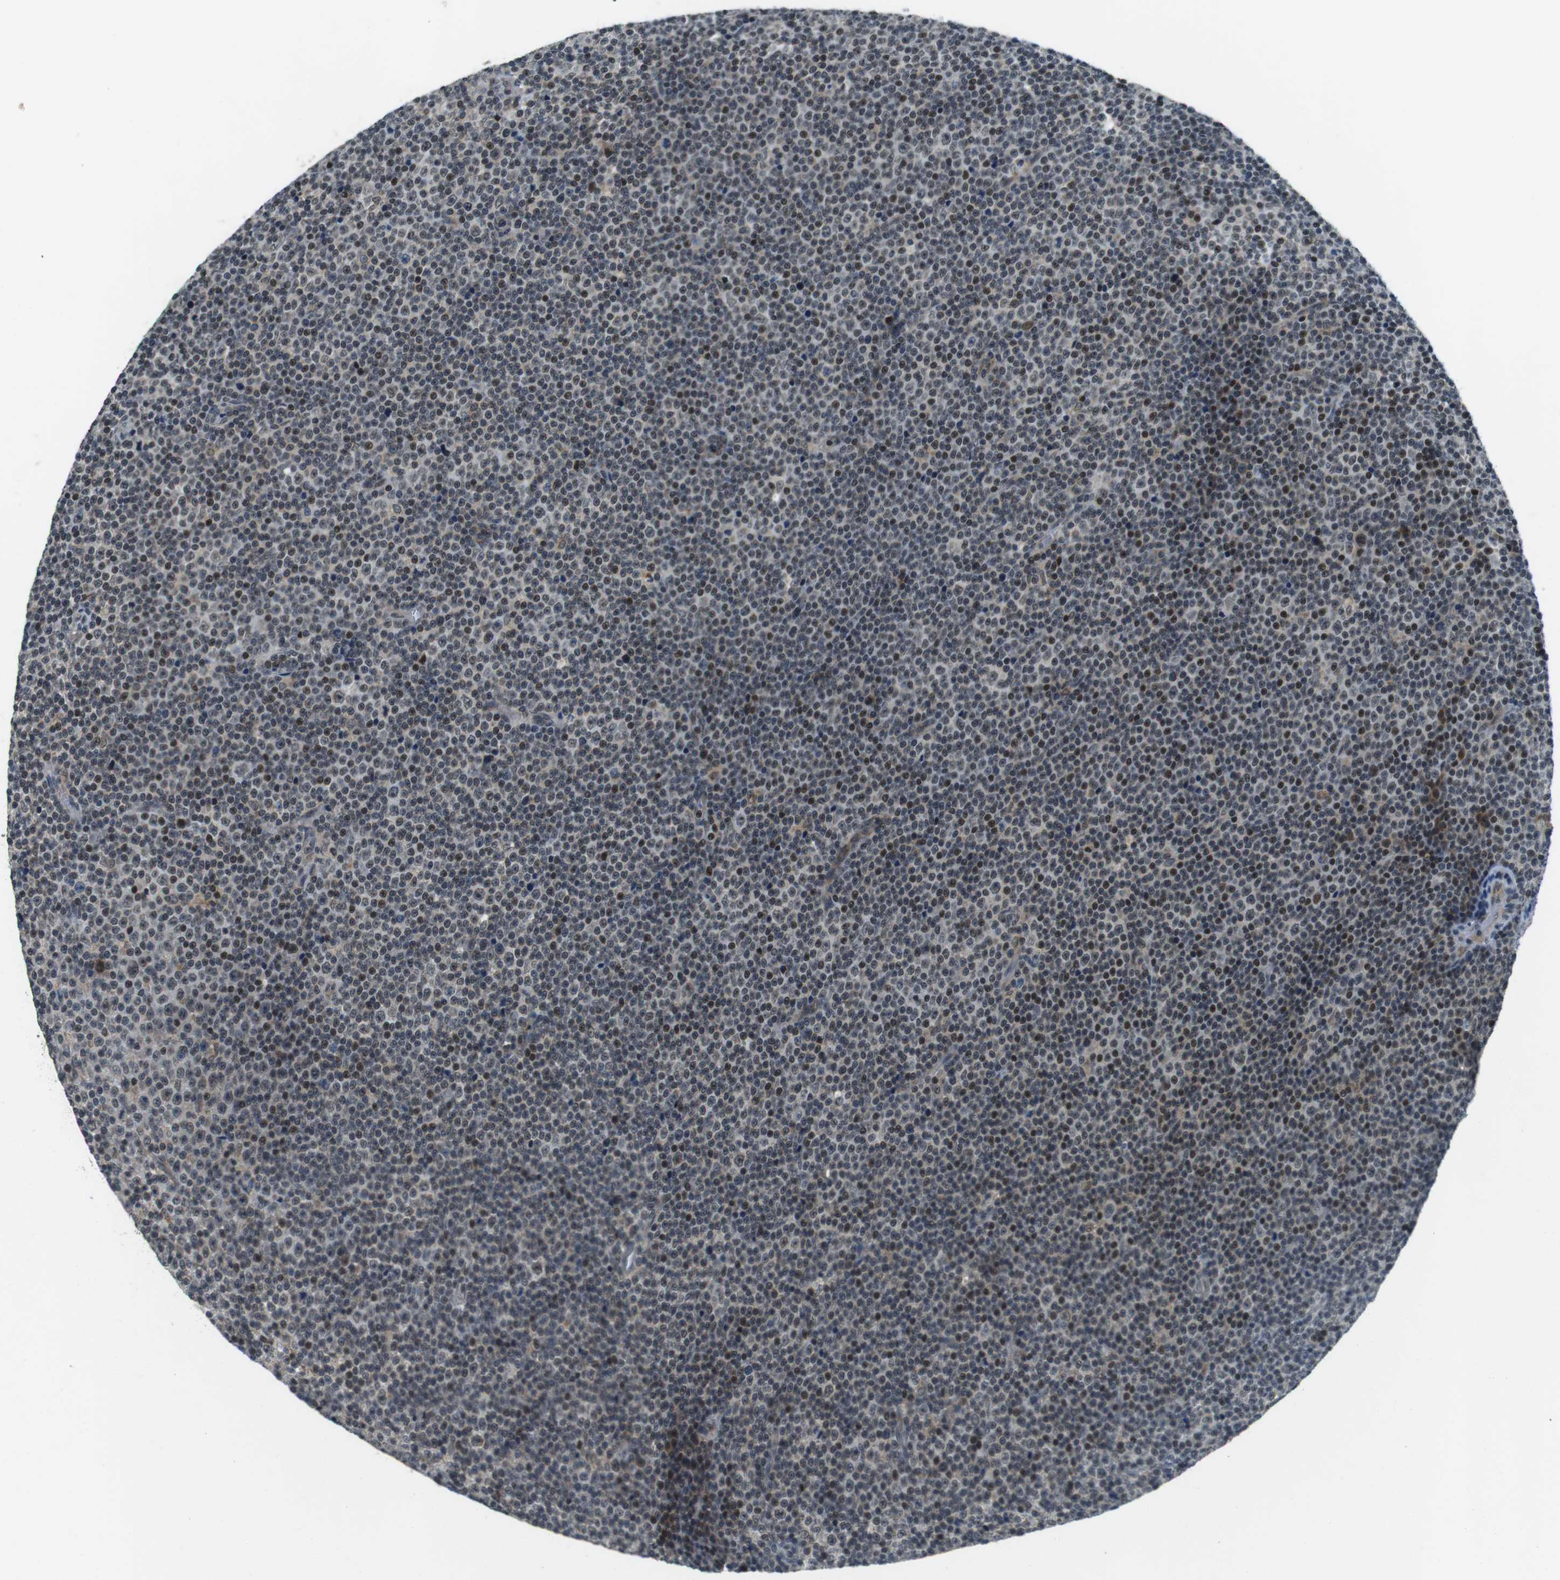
{"staining": {"intensity": "moderate", "quantity": "25%-75%", "location": "nuclear"}, "tissue": "lymphoma", "cell_type": "Tumor cells", "image_type": "cancer", "snomed": [{"axis": "morphology", "description": "Malignant lymphoma, non-Hodgkin's type, Low grade"}, {"axis": "topography", "description": "Lymph node"}], "caption": "Moderate nuclear protein expression is present in about 25%-75% of tumor cells in lymphoma. (Brightfield microscopy of DAB IHC at high magnification).", "gene": "BRD4", "patient": {"sex": "female", "age": 67}}